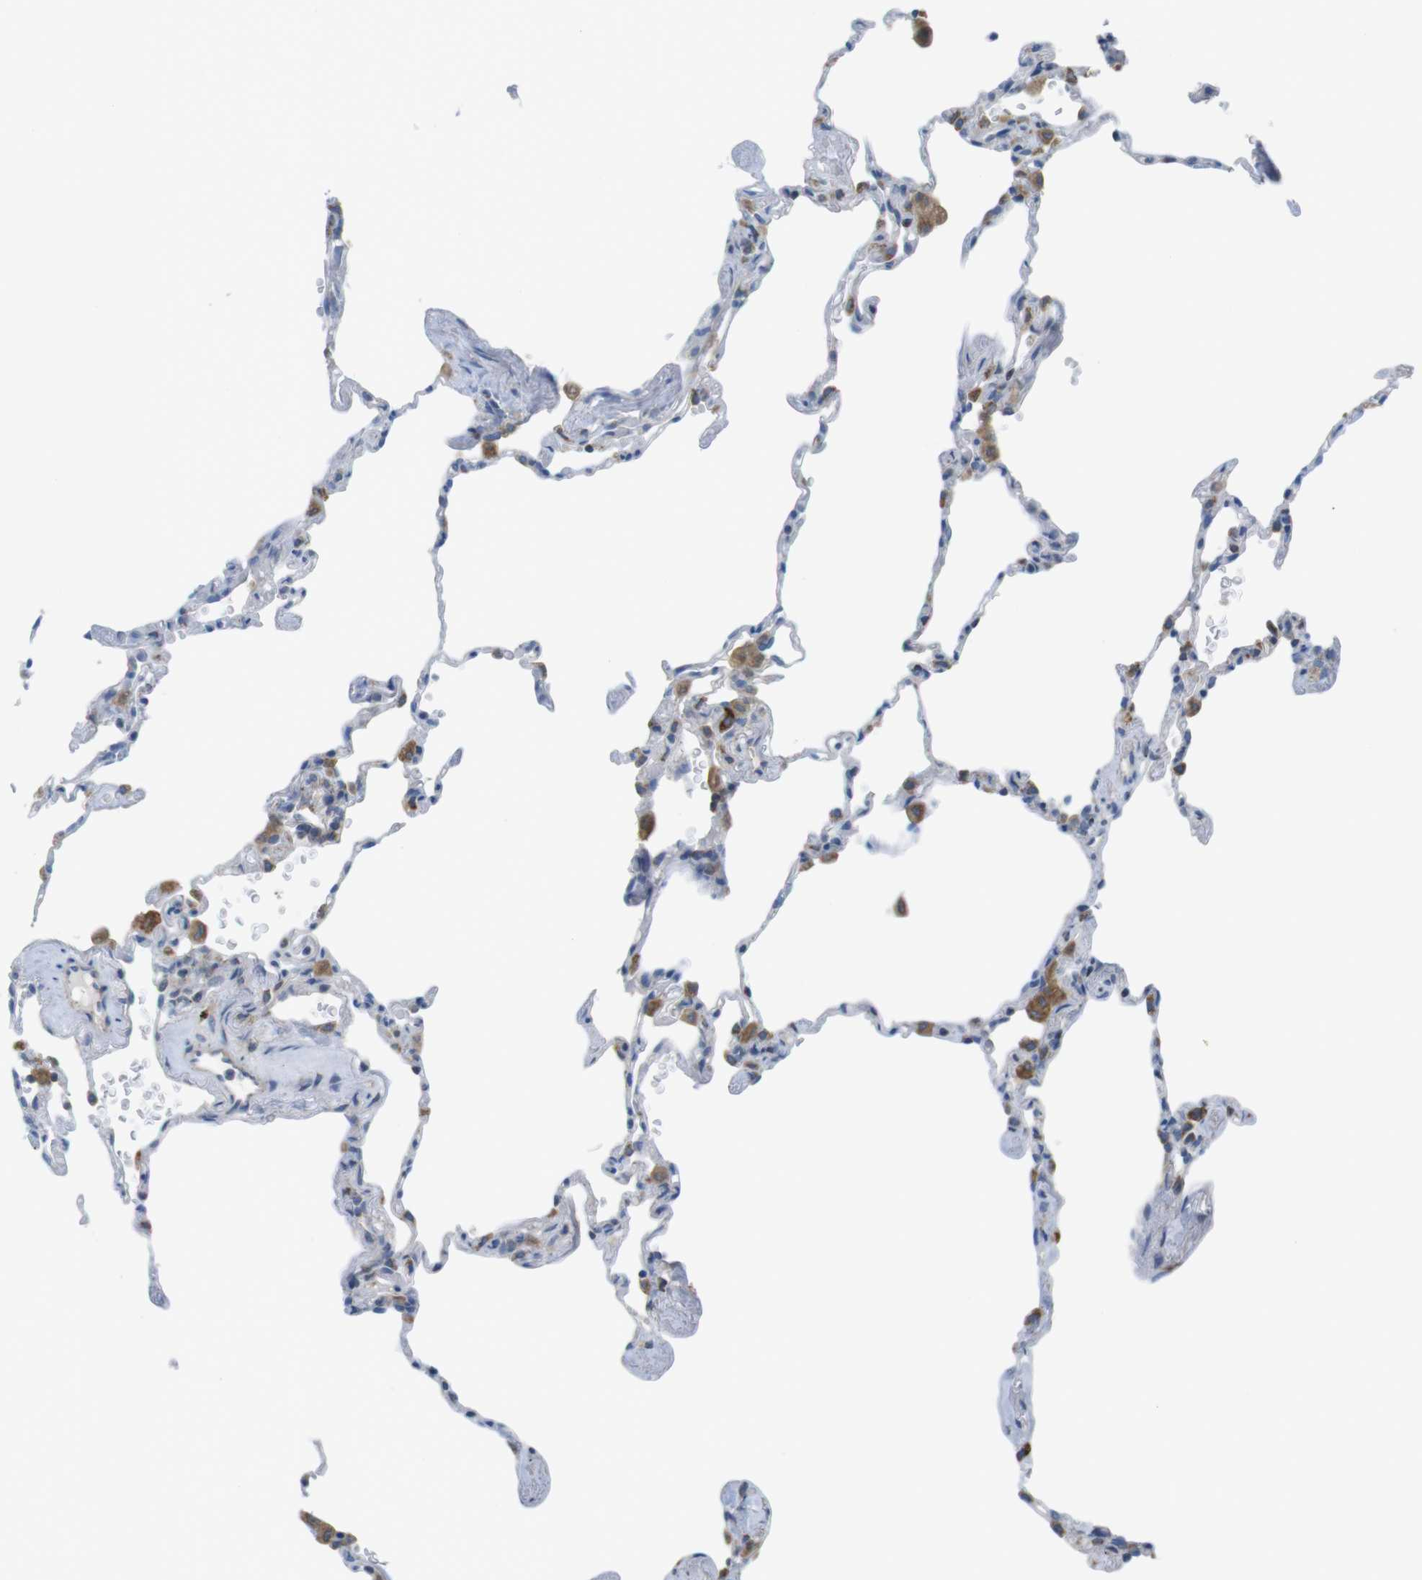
{"staining": {"intensity": "weak", "quantity": "<25%", "location": "cytoplasmic/membranous"}, "tissue": "lung", "cell_type": "Alveolar cells", "image_type": "normal", "snomed": [{"axis": "morphology", "description": "Normal tissue, NOS"}, {"axis": "topography", "description": "Lung"}], "caption": "Lung stained for a protein using IHC demonstrates no positivity alveolar cells.", "gene": "GRIK1", "patient": {"sex": "male", "age": 59}}